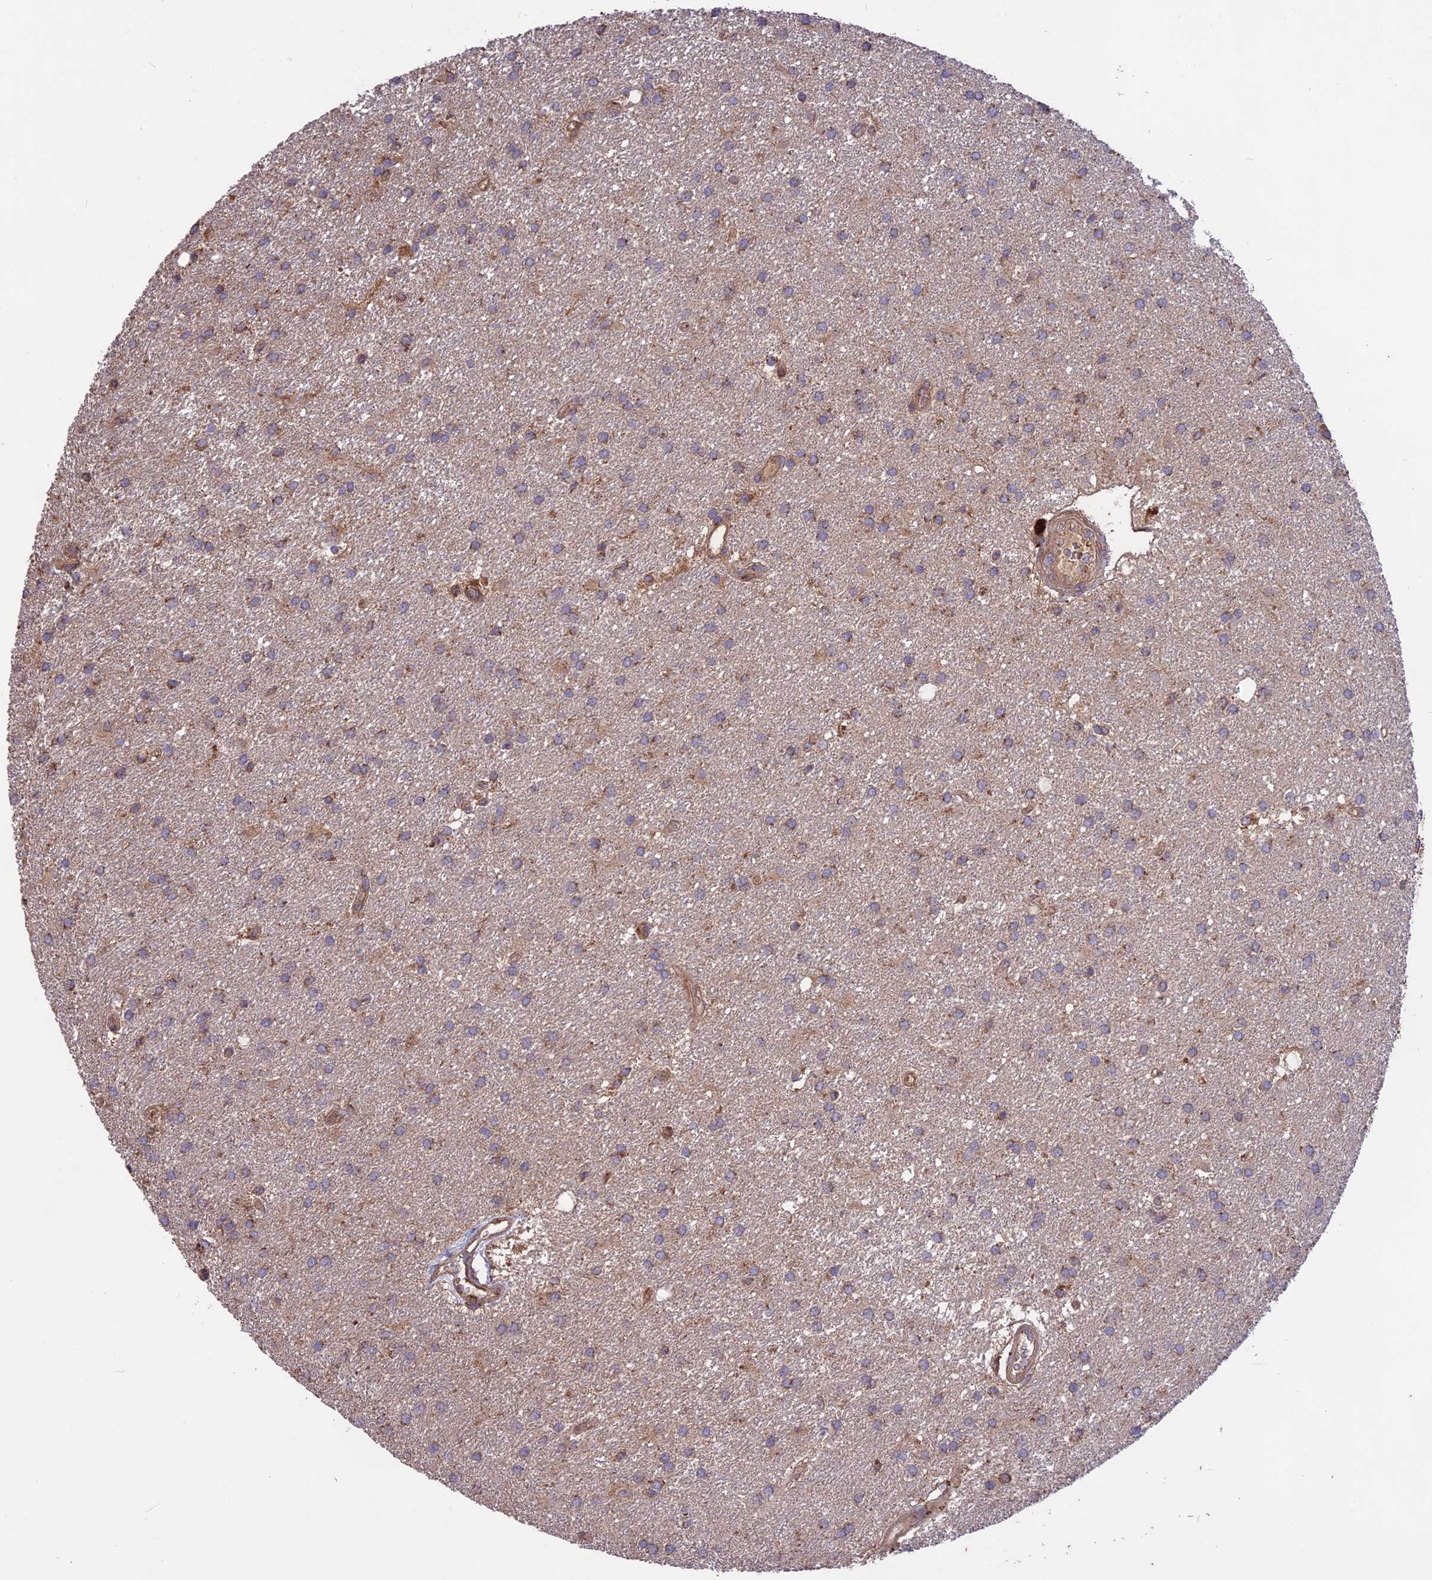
{"staining": {"intensity": "moderate", "quantity": "25%-75%", "location": "cytoplasmic/membranous"}, "tissue": "glioma", "cell_type": "Tumor cells", "image_type": "cancer", "snomed": [{"axis": "morphology", "description": "Glioma, malignant, Low grade"}, {"axis": "topography", "description": "Brain"}], "caption": "The photomicrograph displays a brown stain indicating the presence of a protein in the cytoplasmic/membranous of tumor cells in glioma. (DAB = brown stain, brightfield microscopy at high magnification).", "gene": "NUDT8", "patient": {"sex": "male", "age": 66}}